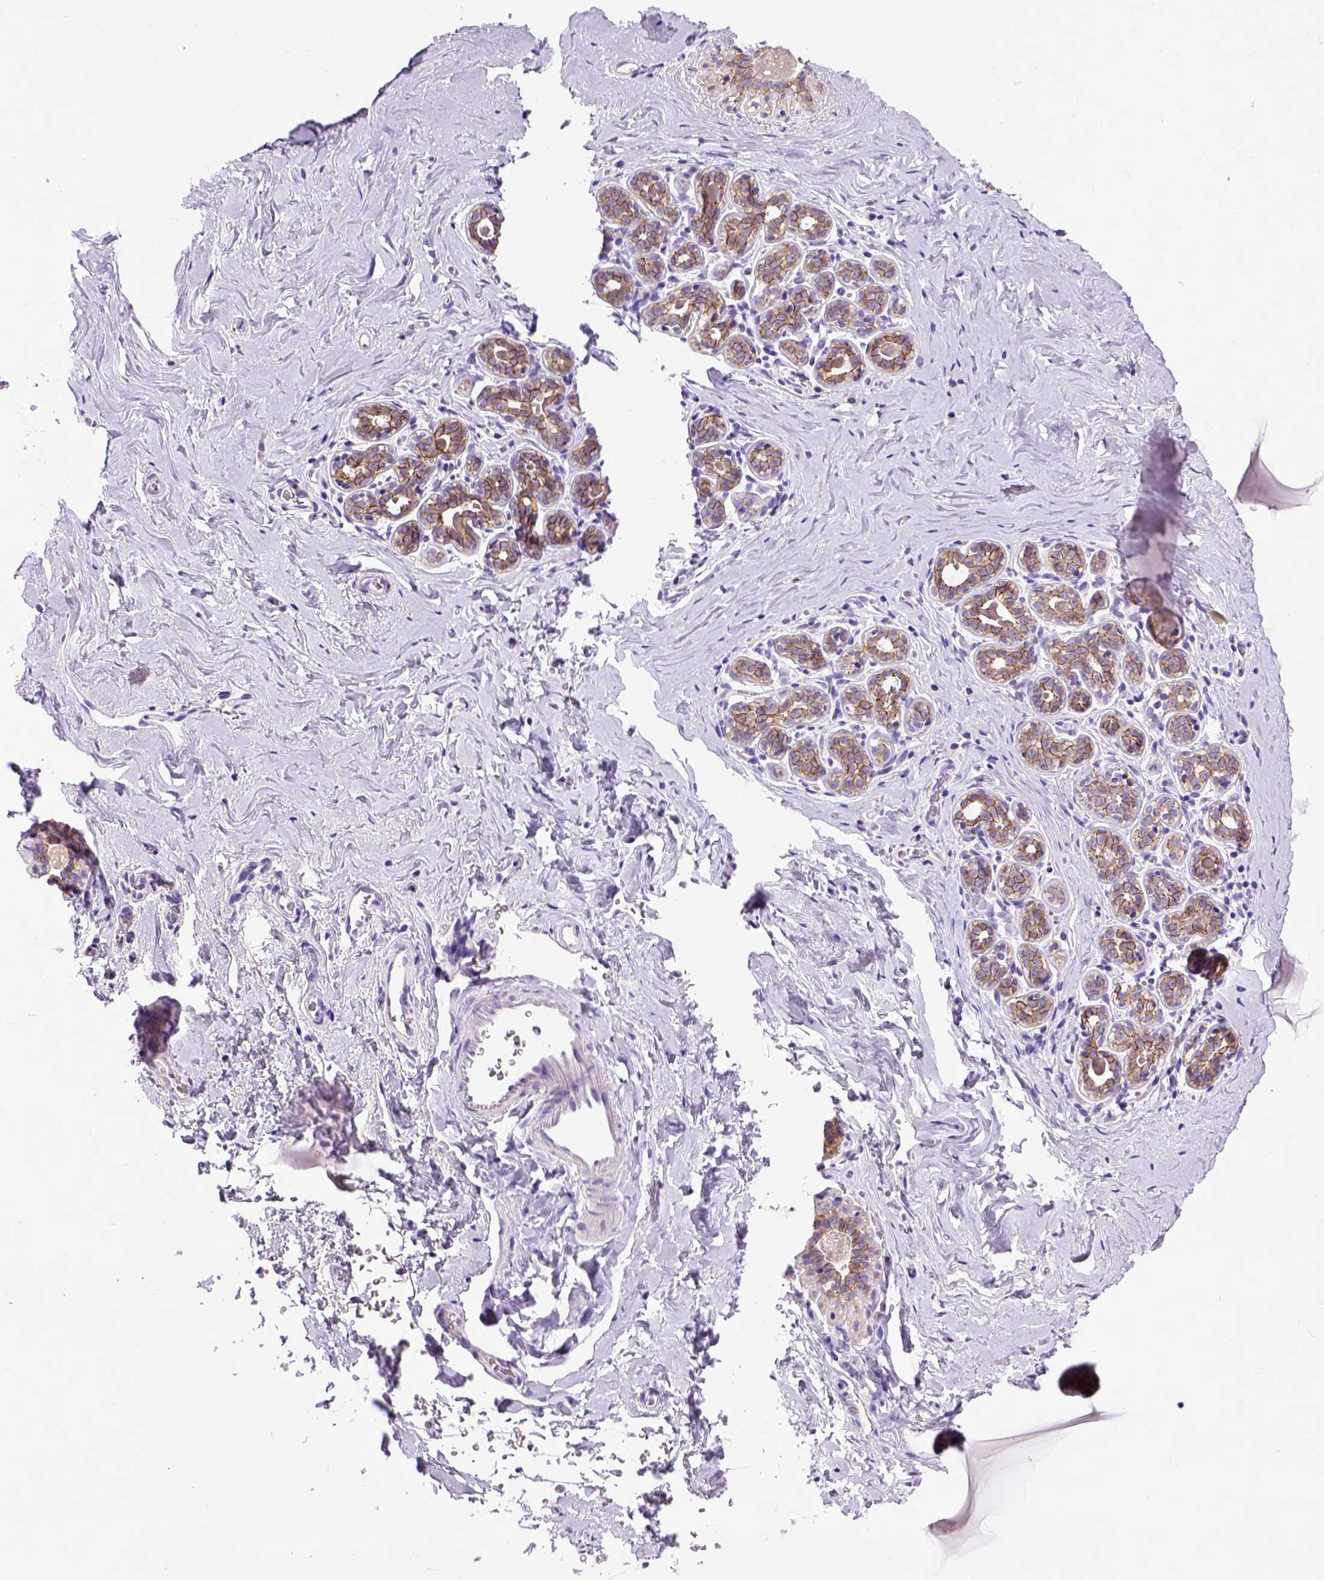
{"staining": {"intensity": "negative", "quantity": "none", "location": "none"}, "tissue": "breast", "cell_type": "Adipocytes", "image_type": "normal", "snomed": [{"axis": "morphology", "description": "Normal tissue, NOS"}, {"axis": "topography", "description": "Skin"}, {"axis": "topography", "description": "Breast"}], "caption": "Immunohistochemical staining of unremarkable breast exhibits no significant expression in adipocytes.", "gene": "CDH1", "patient": {"sex": "female", "age": 43}}